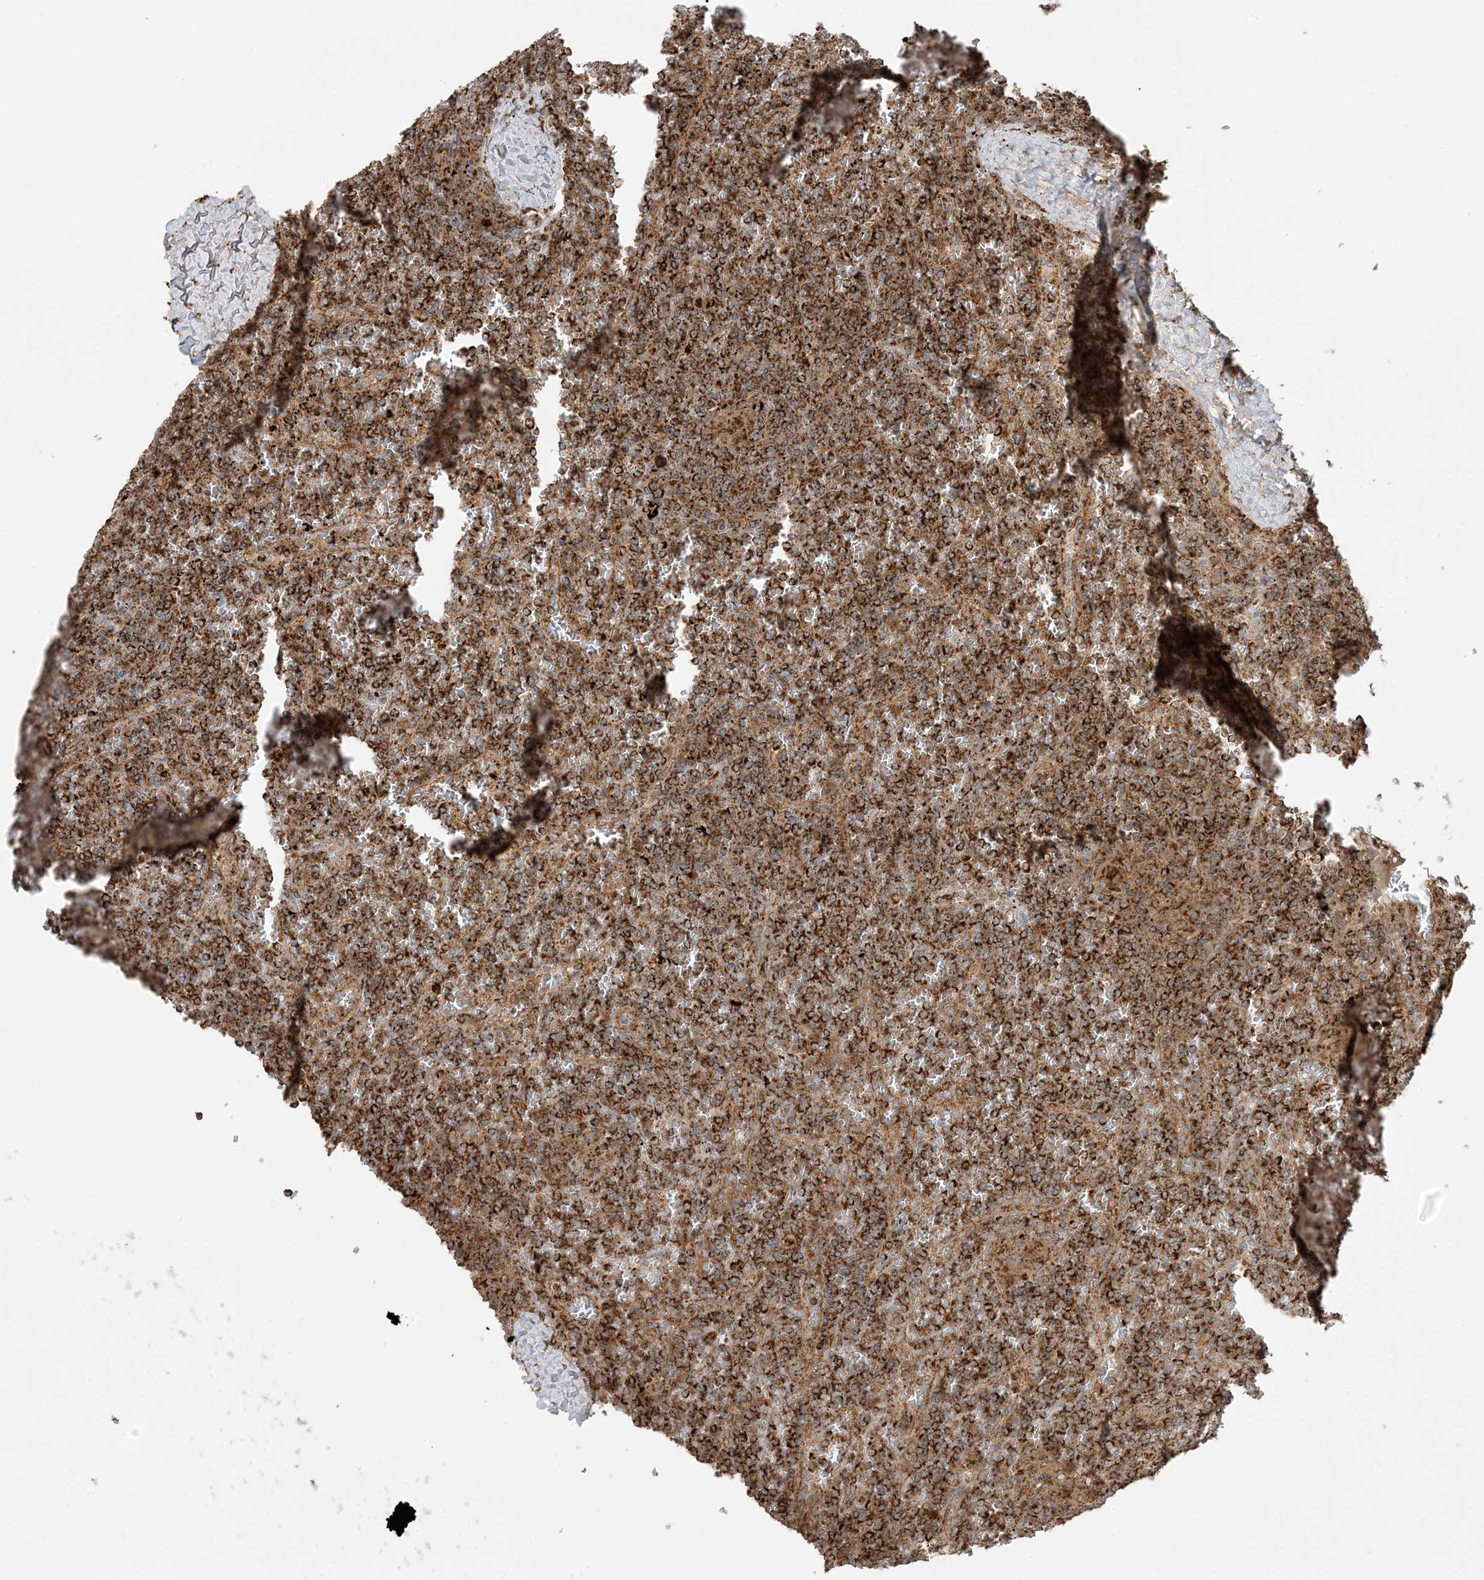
{"staining": {"intensity": "strong", "quantity": ">75%", "location": "cytoplasmic/membranous"}, "tissue": "lymphoma", "cell_type": "Tumor cells", "image_type": "cancer", "snomed": [{"axis": "morphology", "description": "Malignant lymphoma, non-Hodgkin's type, Low grade"}, {"axis": "topography", "description": "Spleen"}], "caption": "Human malignant lymphoma, non-Hodgkin's type (low-grade) stained with a brown dye displays strong cytoplasmic/membranous positive expression in approximately >75% of tumor cells.", "gene": "N4BP3", "patient": {"sex": "female", "age": 19}}